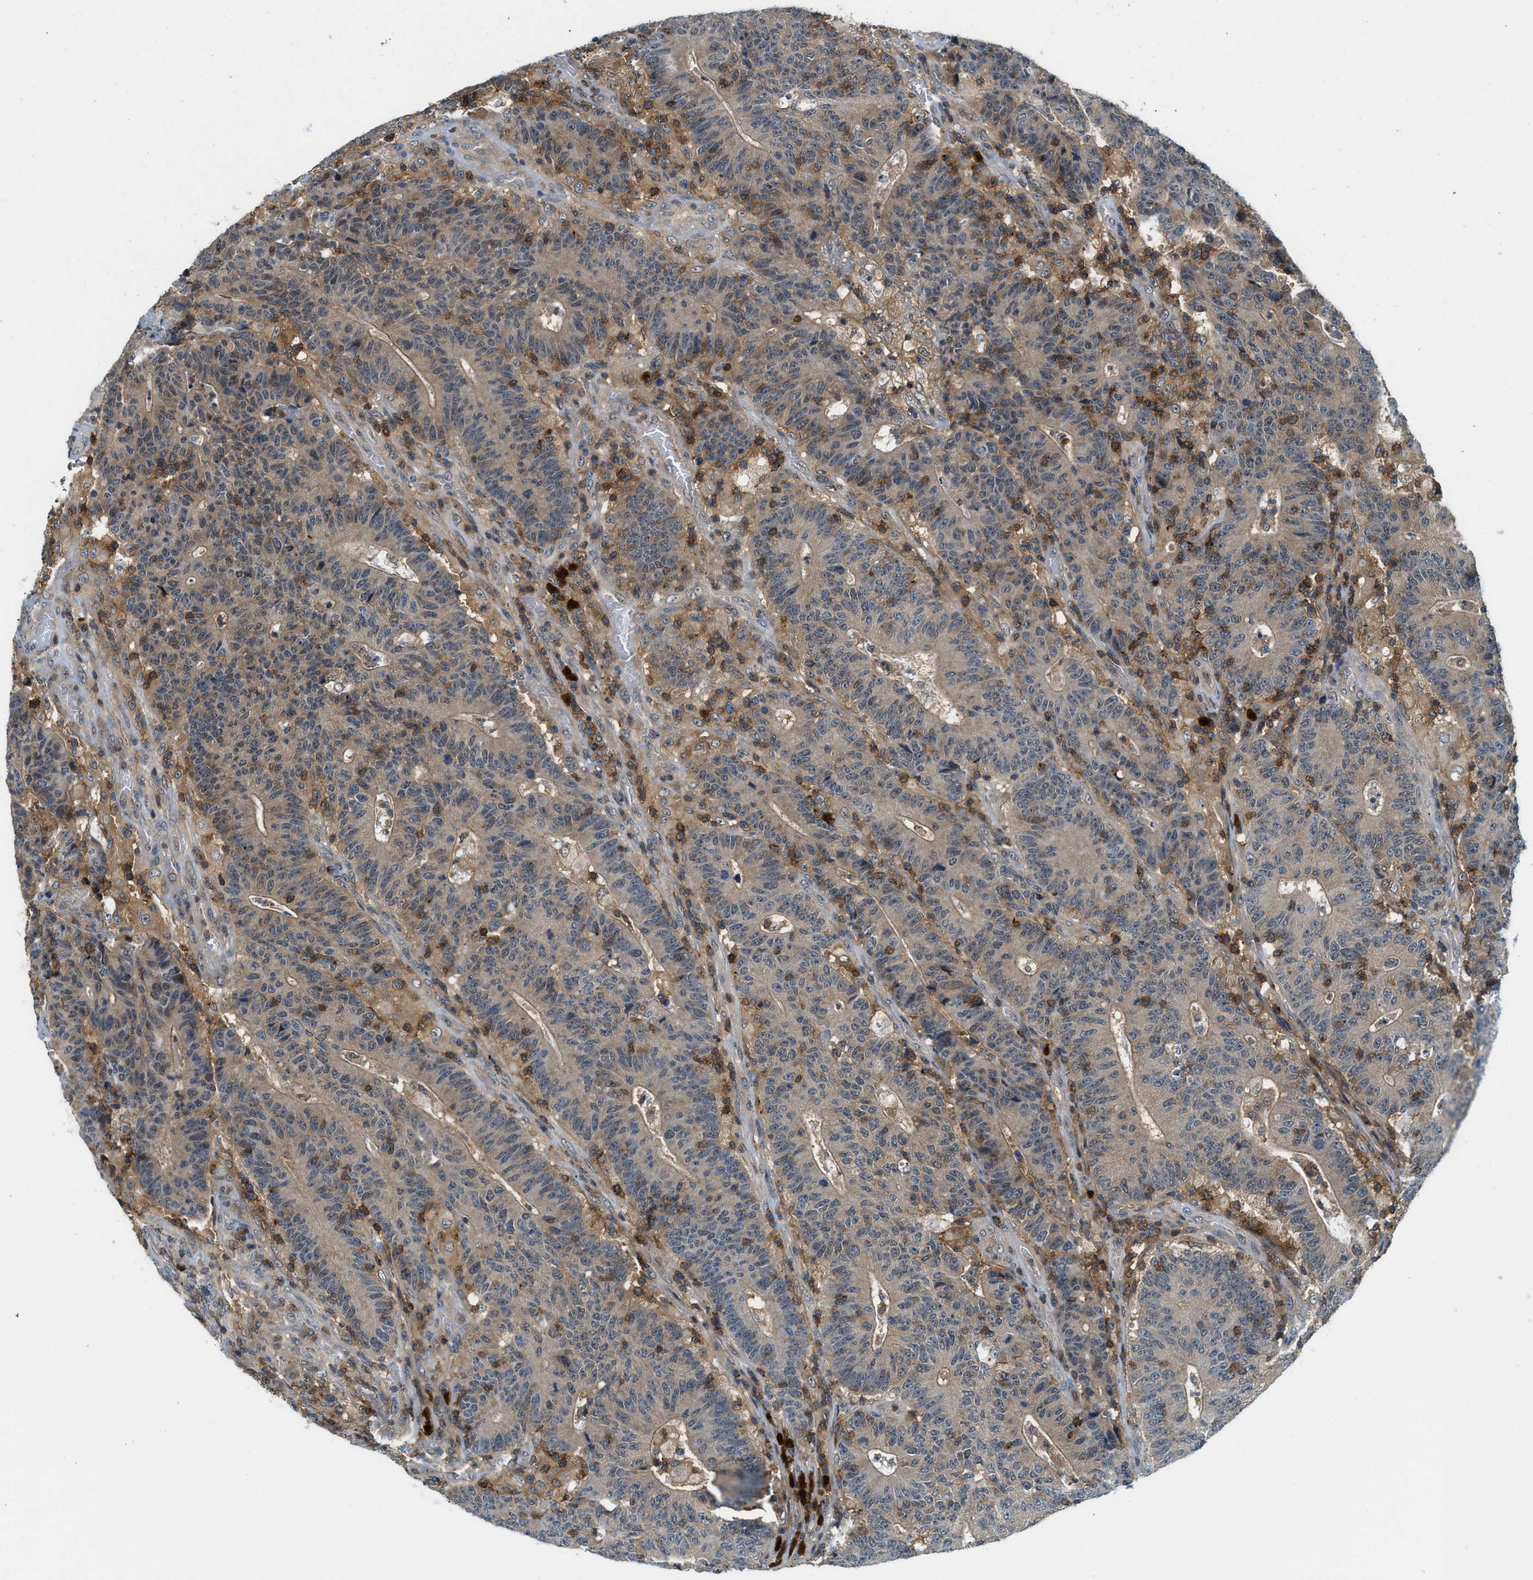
{"staining": {"intensity": "weak", "quantity": ">75%", "location": "cytoplasmic/membranous"}, "tissue": "colorectal cancer", "cell_type": "Tumor cells", "image_type": "cancer", "snomed": [{"axis": "morphology", "description": "Normal tissue, NOS"}, {"axis": "morphology", "description": "Adenocarcinoma, NOS"}, {"axis": "topography", "description": "Colon"}], "caption": "The image demonstrates a brown stain indicating the presence of a protein in the cytoplasmic/membranous of tumor cells in colorectal adenocarcinoma.", "gene": "GMPPB", "patient": {"sex": "female", "age": 75}}